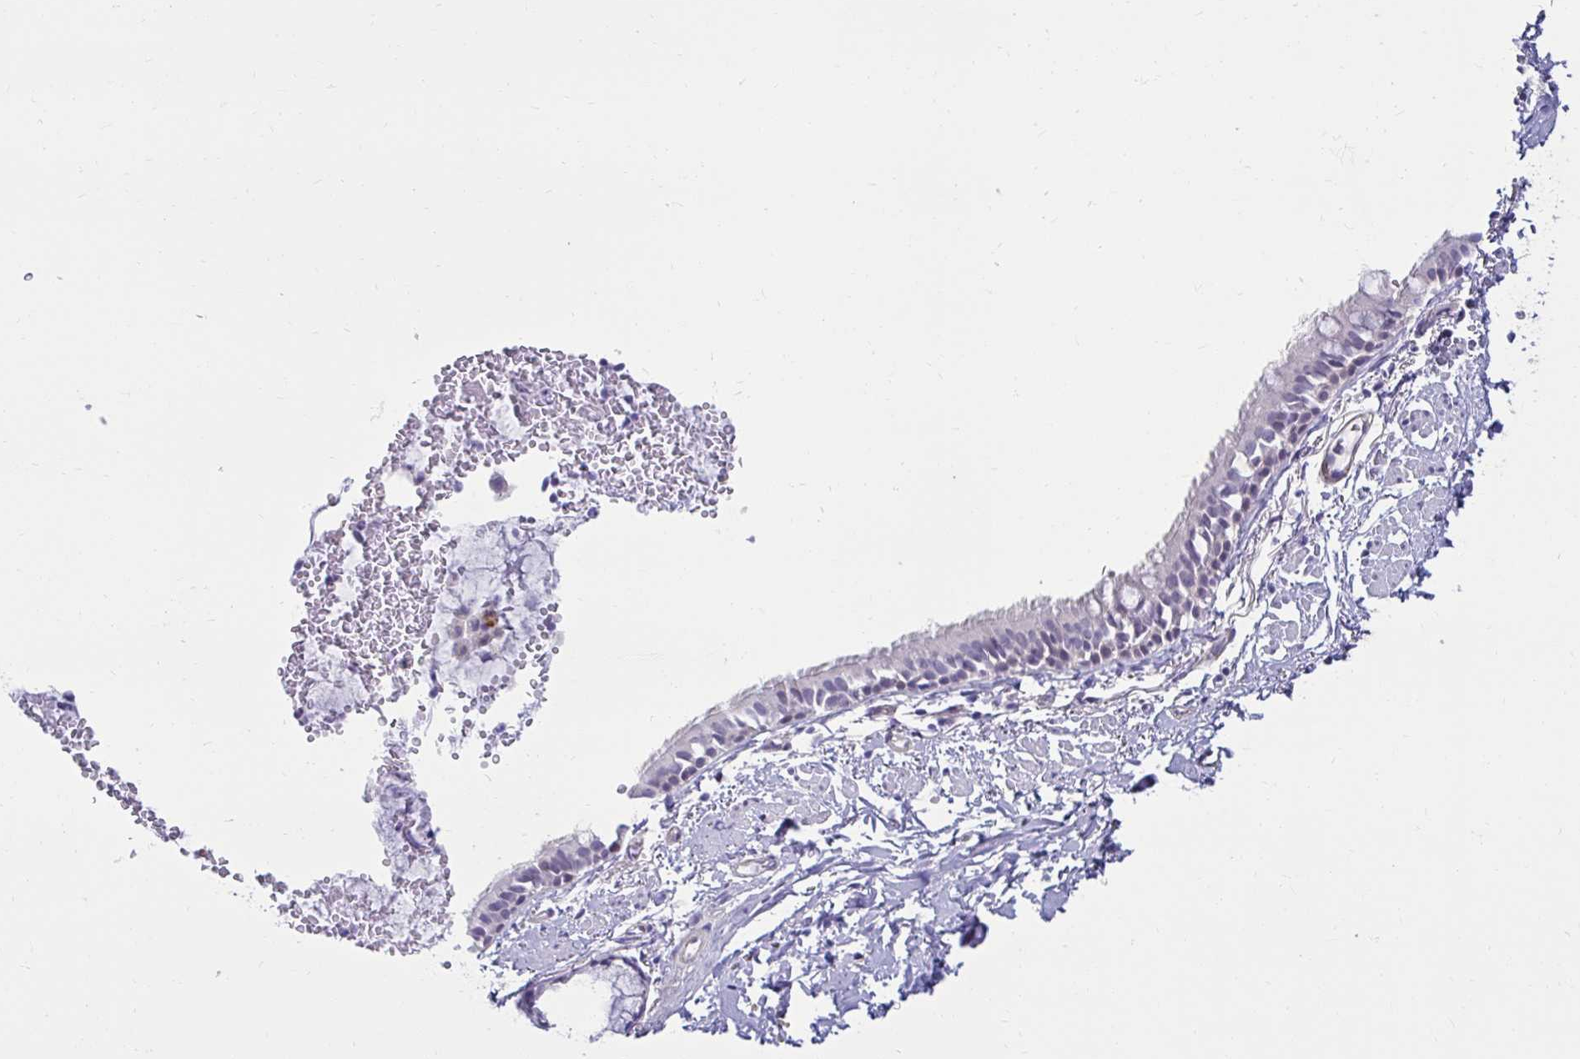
{"staining": {"intensity": "negative", "quantity": "none", "location": "none"}, "tissue": "bronchus", "cell_type": "Respiratory epithelial cells", "image_type": "normal", "snomed": [{"axis": "morphology", "description": "Normal tissue, NOS"}, {"axis": "topography", "description": "Lymph node"}, {"axis": "topography", "description": "Cartilage tissue"}, {"axis": "topography", "description": "Bronchus"}], "caption": "Bronchus was stained to show a protein in brown. There is no significant expression in respiratory epithelial cells.", "gene": "ANKRD62", "patient": {"sex": "female", "age": 70}}